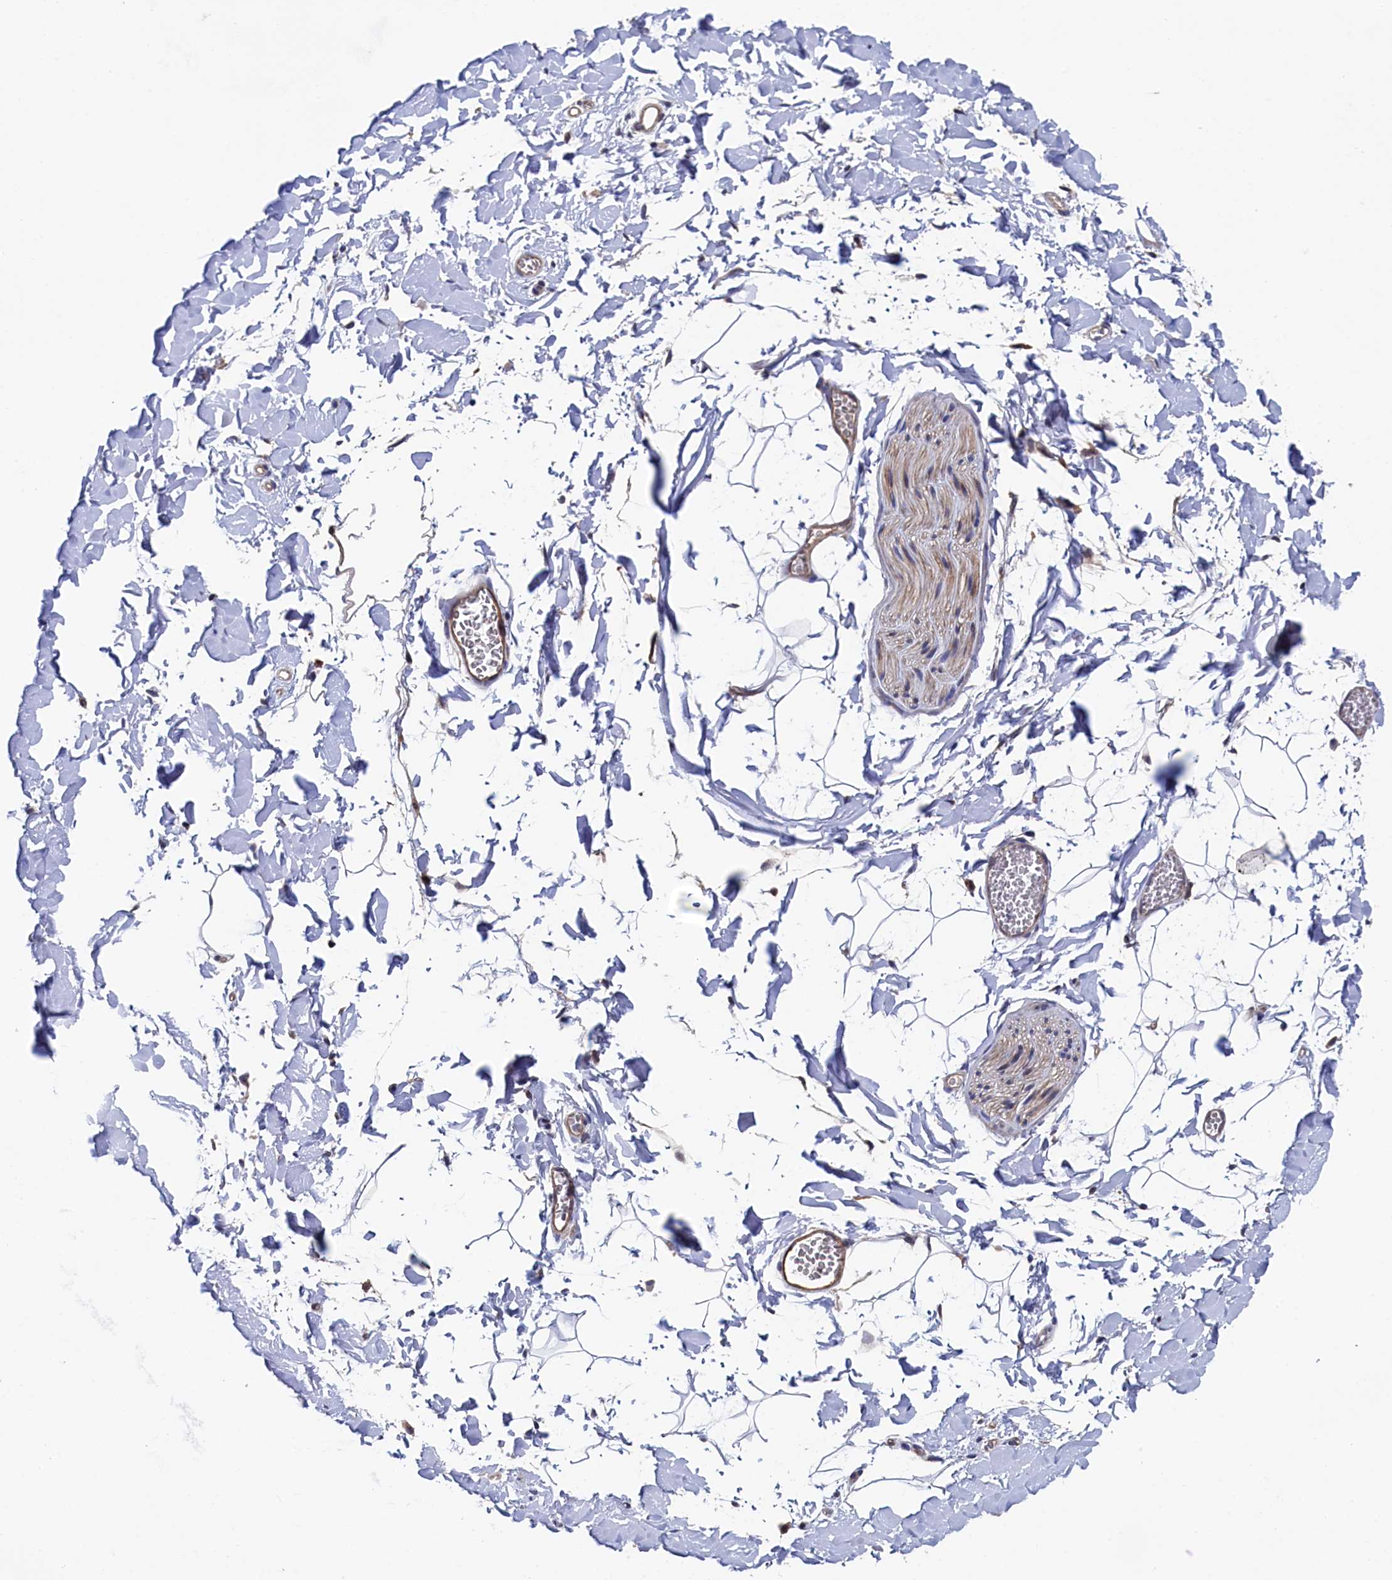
{"staining": {"intensity": "weak", "quantity": ">75%", "location": "cytoplasmic/membranous"}, "tissue": "adipose tissue", "cell_type": "Adipocytes", "image_type": "normal", "snomed": [{"axis": "morphology", "description": "Normal tissue, NOS"}, {"axis": "topography", "description": "Gallbladder"}, {"axis": "topography", "description": "Peripheral nerve tissue"}], "caption": "The histopathology image exhibits immunohistochemical staining of unremarkable adipose tissue. There is weak cytoplasmic/membranous positivity is identified in about >75% of adipocytes. (Brightfield microscopy of DAB IHC at high magnification).", "gene": "ZNF891", "patient": {"sex": "male", "age": 38}}